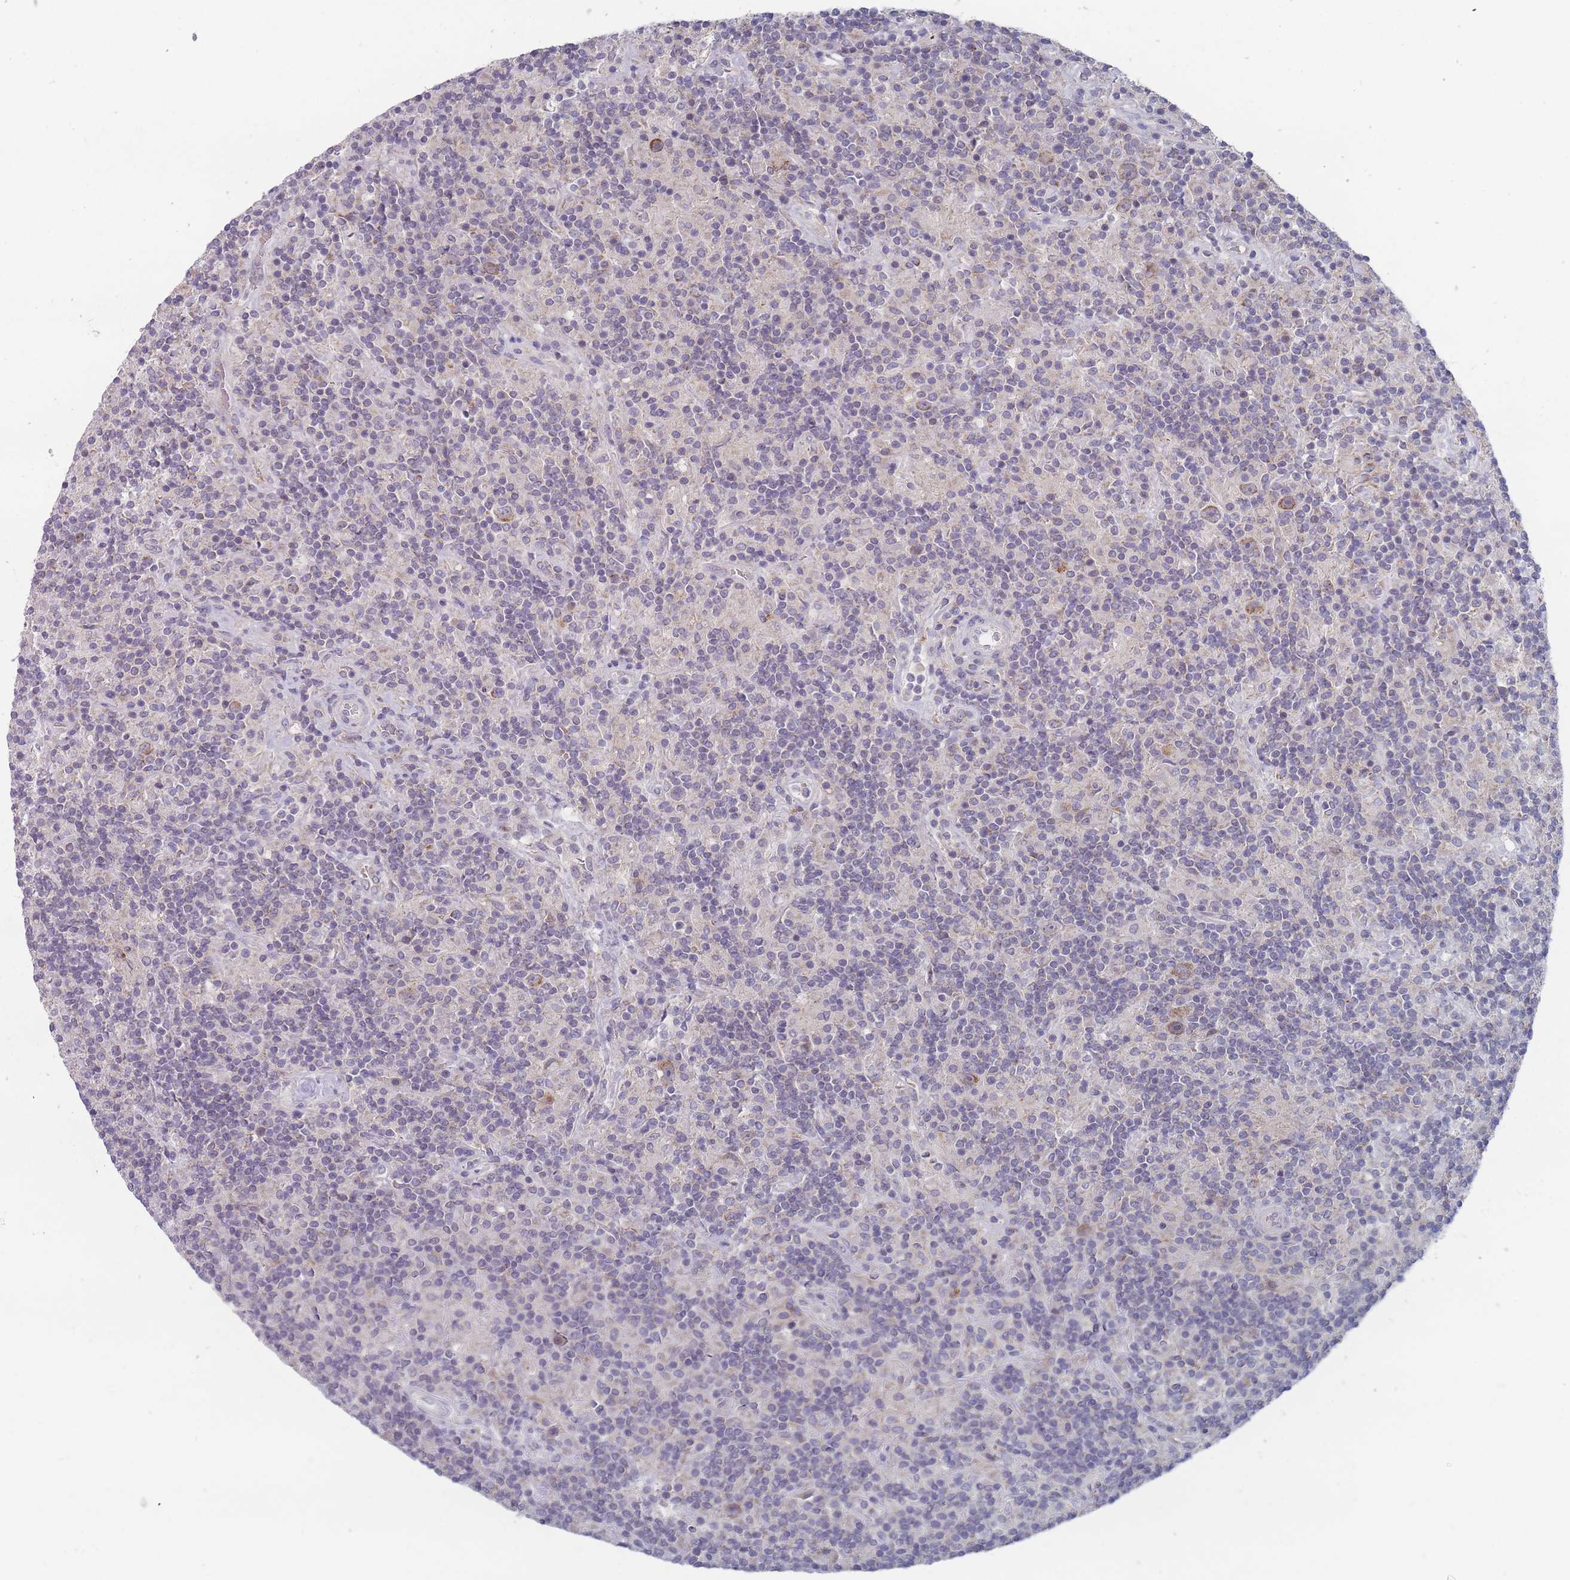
{"staining": {"intensity": "moderate", "quantity": ">75%", "location": "cytoplasmic/membranous"}, "tissue": "lymphoma", "cell_type": "Tumor cells", "image_type": "cancer", "snomed": [{"axis": "morphology", "description": "Hodgkin's disease, NOS"}, {"axis": "topography", "description": "Lymph node"}], "caption": "Approximately >75% of tumor cells in Hodgkin's disease show moderate cytoplasmic/membranous protein positivity as visualized by brown immunohistochemical staining.", "gene": "PEX7", "patient": {"sex": "male", "age": 70}}